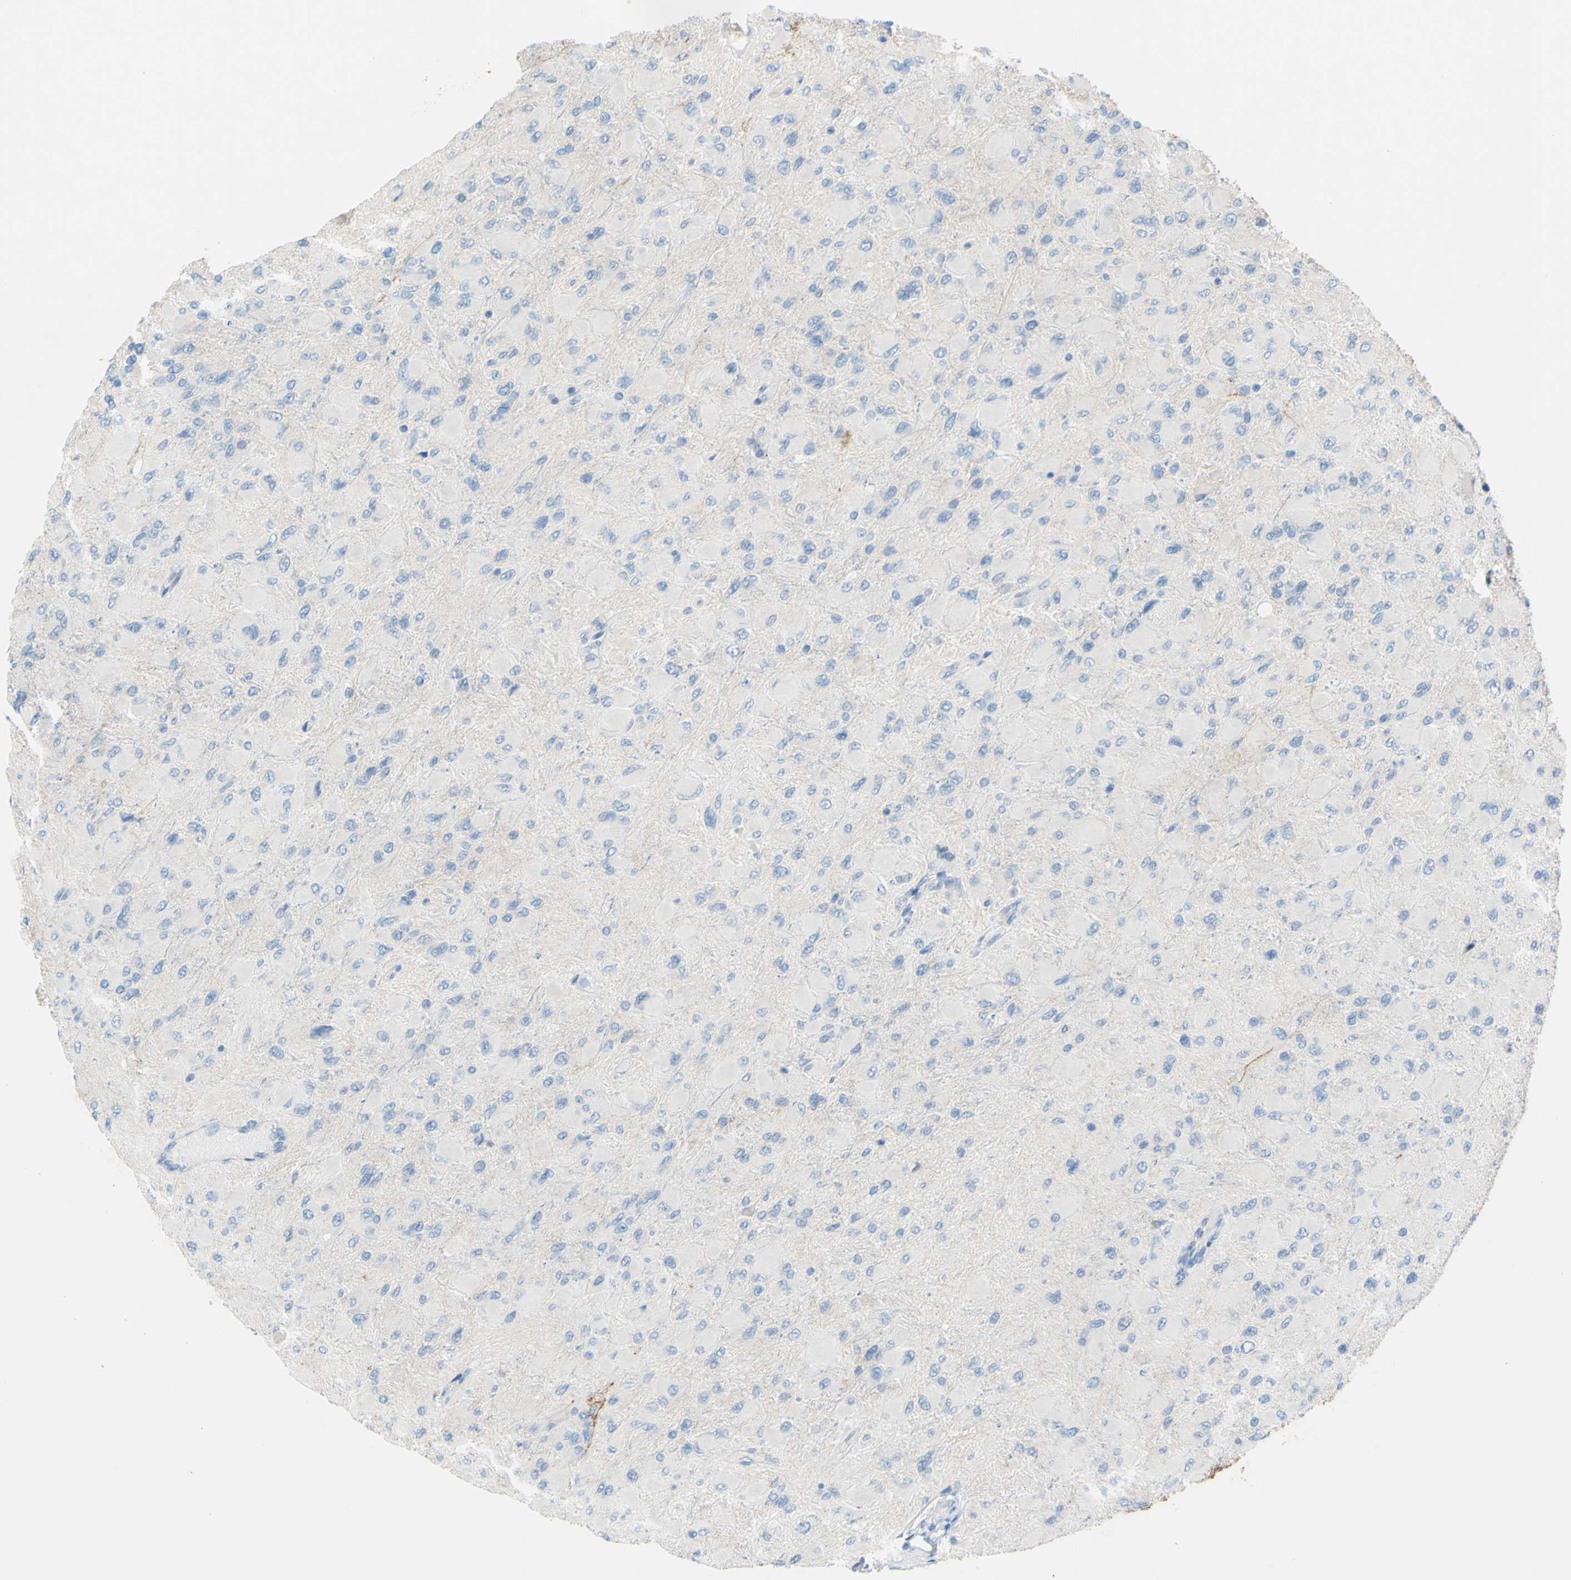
{"staining": {"intensity": "negative", "quantity": "none", "location": "none"}, "tissue": "glioma", "cell_type": "Tumor cells", "image_type": "cancer", "snomed": [{"axis": "morphology", "description": "Glioma, malignant, High grade"}, {"axis": "topography", "description": "Cerebral cortex"}], "caption": "Histopathology image shows no significant protein positivity in tumor cells of malignant glioma (high-grade).", "gene": "SLC1A2", "patient": {"sex": "female", "age": 36}}